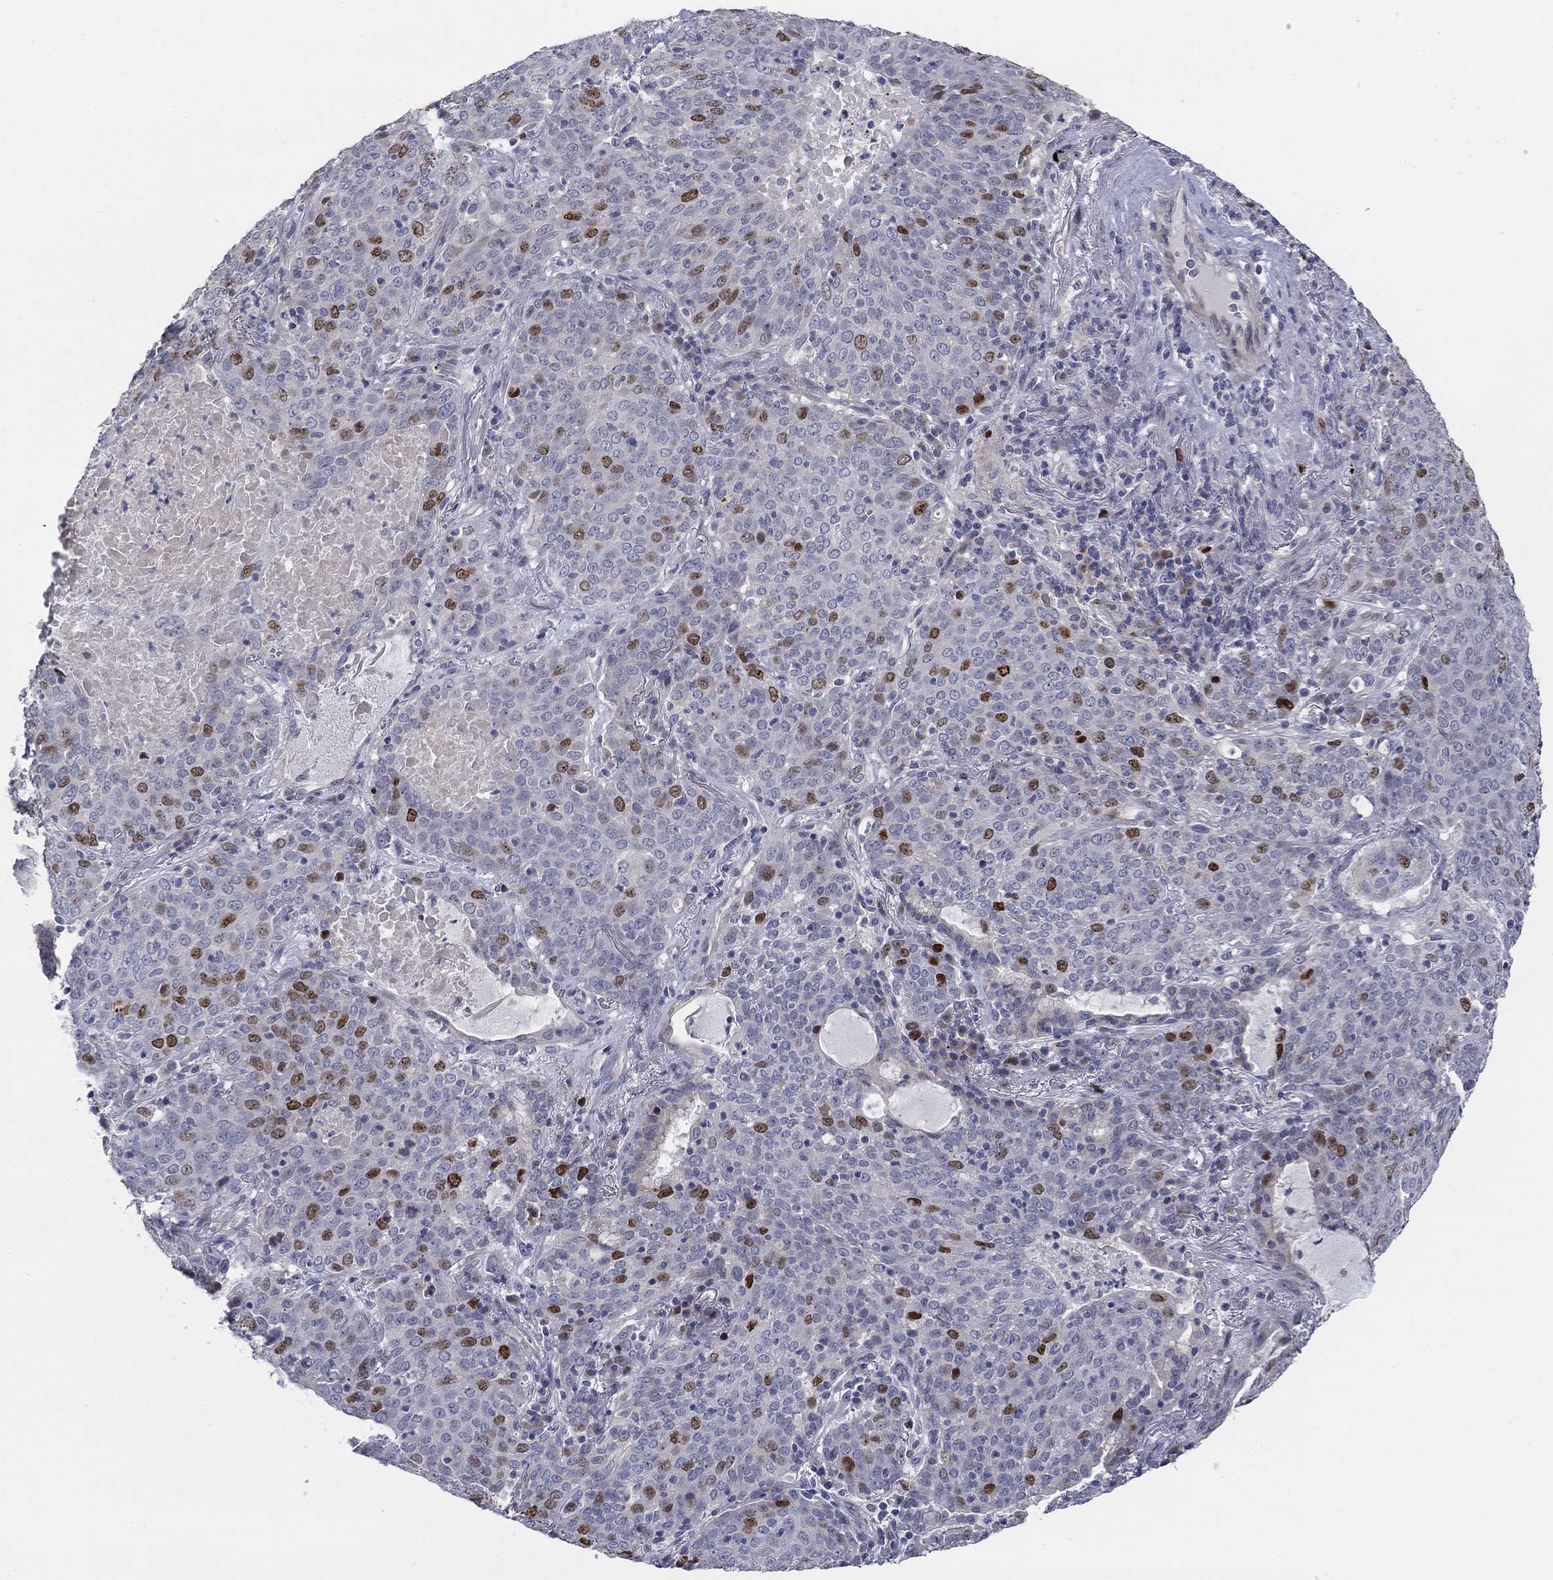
{"staining": {"intensity": "strong", "quantity": "<25%", "location": "nuclear"}, "tissue": "lung cancer", "cell_type": "Tumor cells", "image_type": "cancer", "snomed": [{"axis": "morphology", "description": "Squamous cell carcinoma, NOS"}, {"axis": "topography", "description": "Lung"}], "caption": "The histopathology image reveals immunohistochemical staining of lung cancer. There is strong nuclear staining is identified in about <25% of tumor cells. (DAB (3,3'-diaminobenzidine) = brown stain, brightfield microscopy at high magnification).", "gene": "PRC1", "patient": {"sex": "male", "age": 82}}